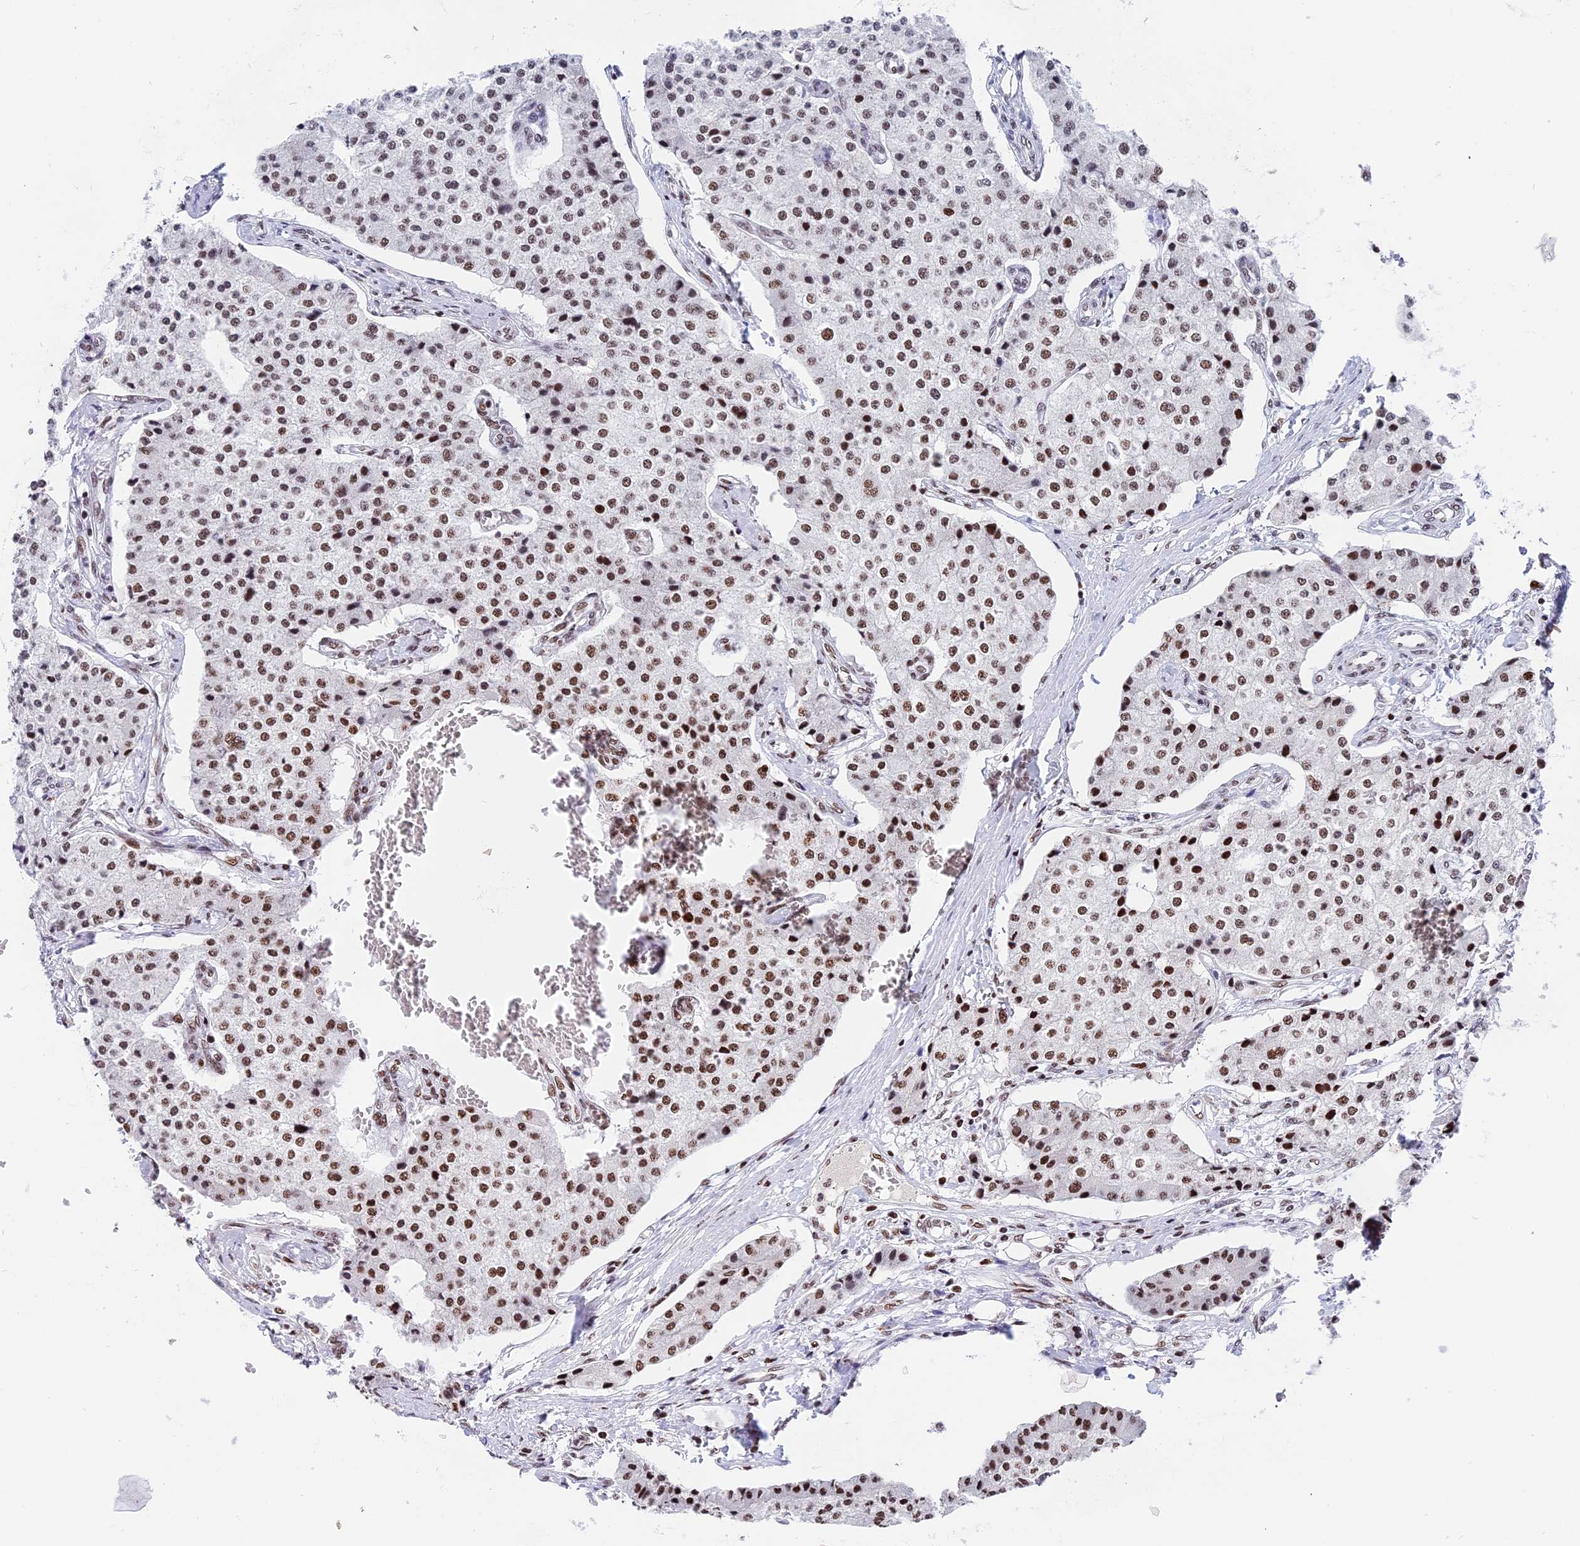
{"staining": {"intensity": "moderate", "quantity": ">75%", "location": "nuclear"}, "tissue": "carcinoid", "cell_type": "Tumor cells", "image_type": "cancer", "snomed": [{"axis": "morphology", "description": "Carcinoid, malignant, NOS"}, {"axis": "topography", "description": "Colon"}], "caption": "Brown immunohistochemical staining in carcinoid displays moderate nuclear positivity in about >75% of tumor cells.", "gene": "SBNO1", "patient": {"sex": "female", "age": 52}}